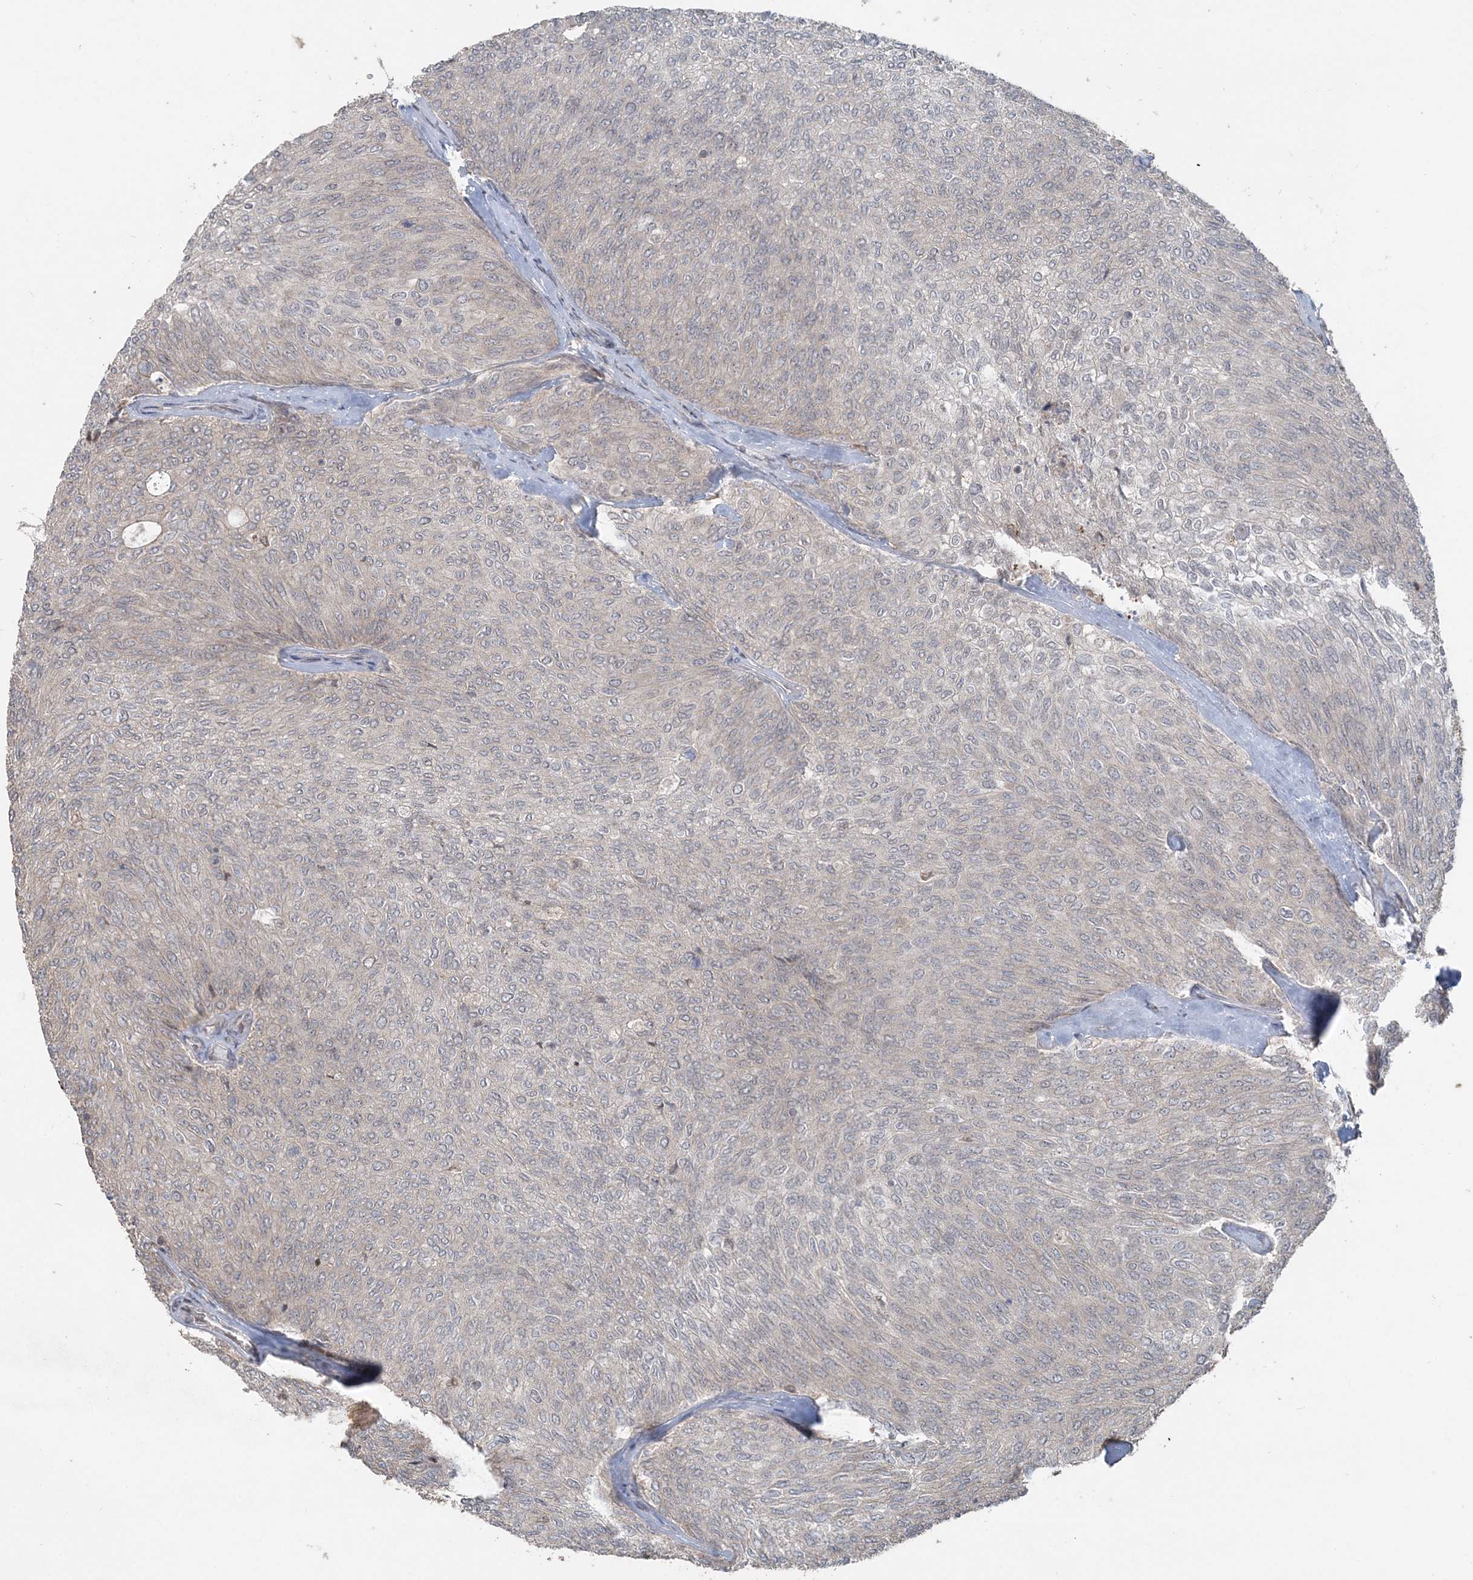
{"staining": {"intensity": "negative", "quantity": "none", "location": "none"}, "tissue": "urothelial cancer", "cell_type": "Tumor cells", "image_type": "cancer", "snomed": [{"axis": "morphology", "description": "Urothelial carcinoma, Low grade"}, {"axis": "topography", "description": "Urinary bladder"}], "caption": "Photomicrograph shows no significant protein positivity in tumor cells of urothelial cancer. The staining is performed using DAB (3,3'-diaminobenzidine) brown chromogen with nuclei counter-stained in using hematoxylin.", "gene": "SLU7", "patient": {"sex": "female", "age": 79}}